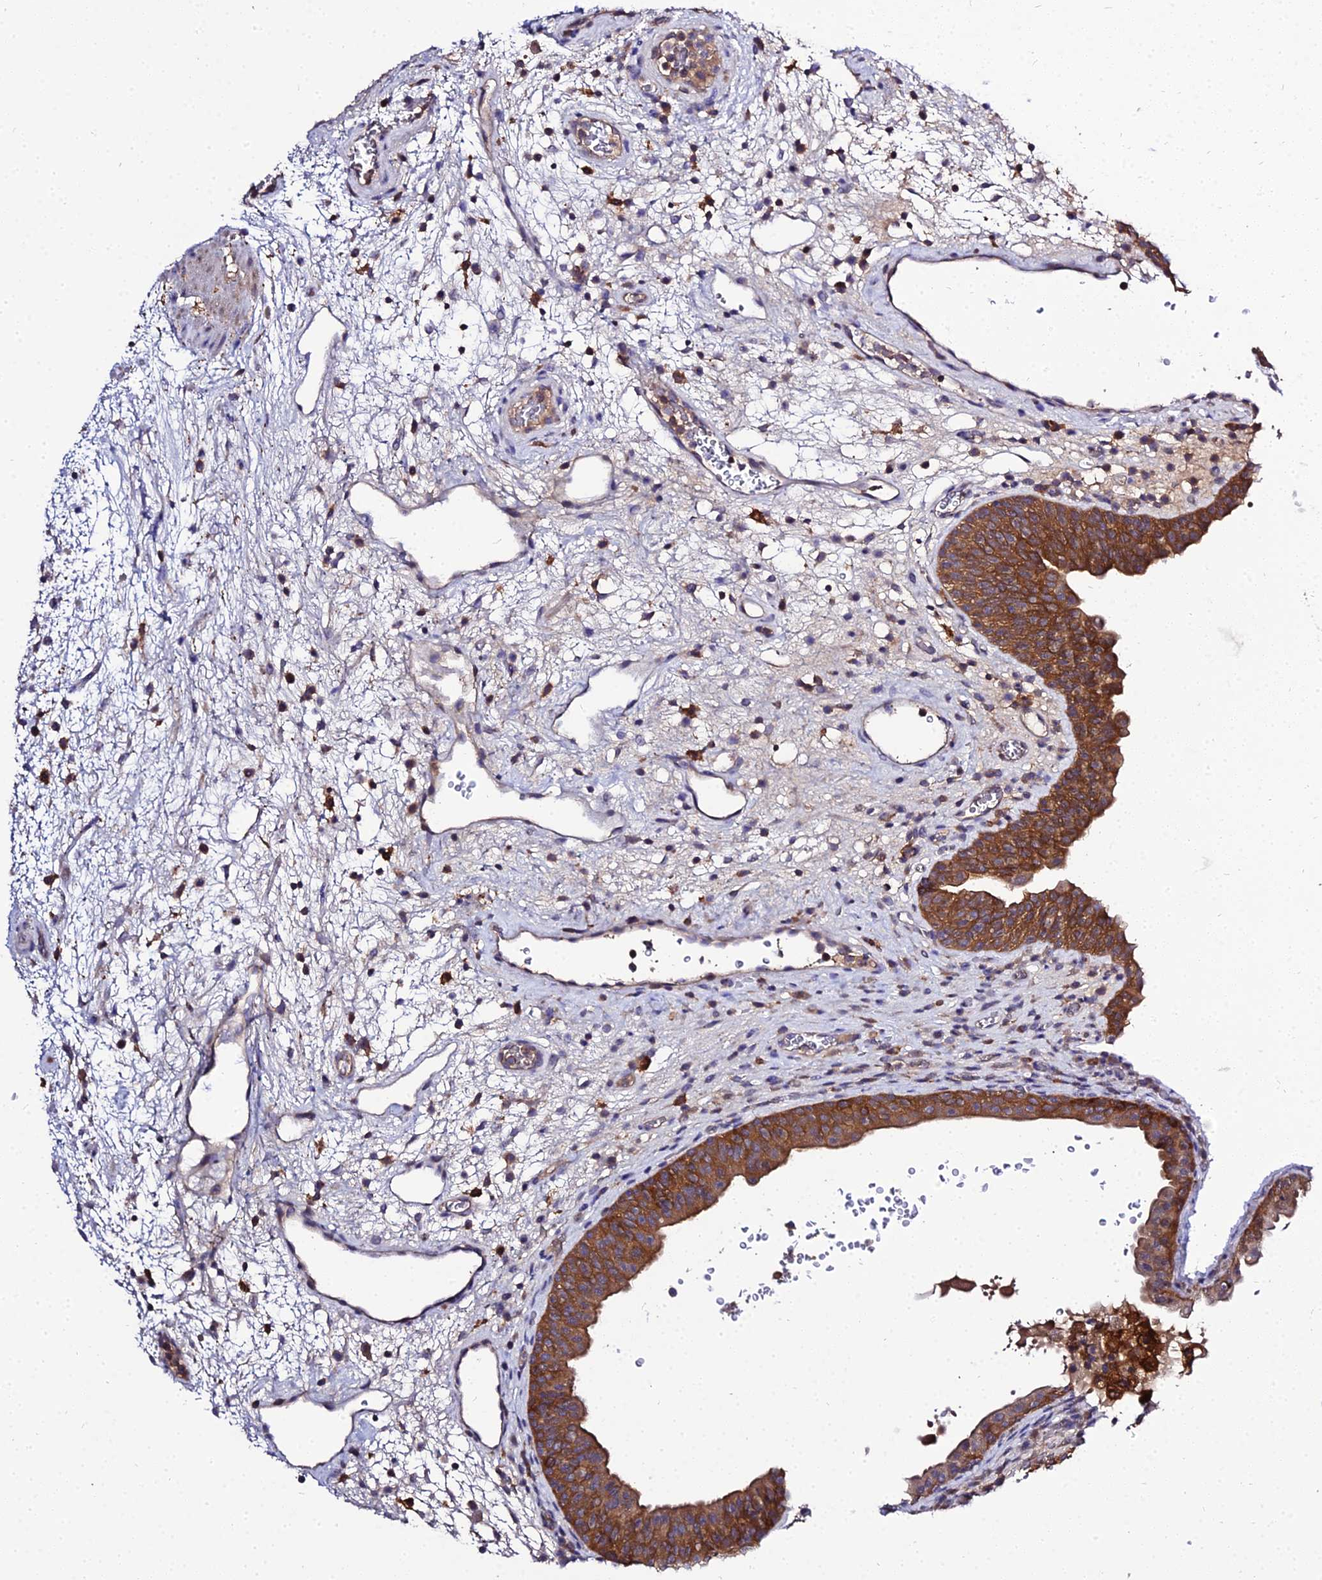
{"staining": {"intensity": "strong", "quantity": ">75%", "location": "cytoplasmic/membranous"}, "tissue": "urinary bladder", "cell_type": "Urothelial cells", "image_type": "normal", "snomed": [{"axis": "morphology", "description": "Normal tissue, NOS"}, {"axis": "topography", "description": "Urinary bladder"}], "caption": "An image of human urinary bladder stained for a protein reveals strong cytoplasmic/membranous brown staining in urothelial cells.", "gene": "C2orf69", "patient": {"sex": "male", "age": 71}}